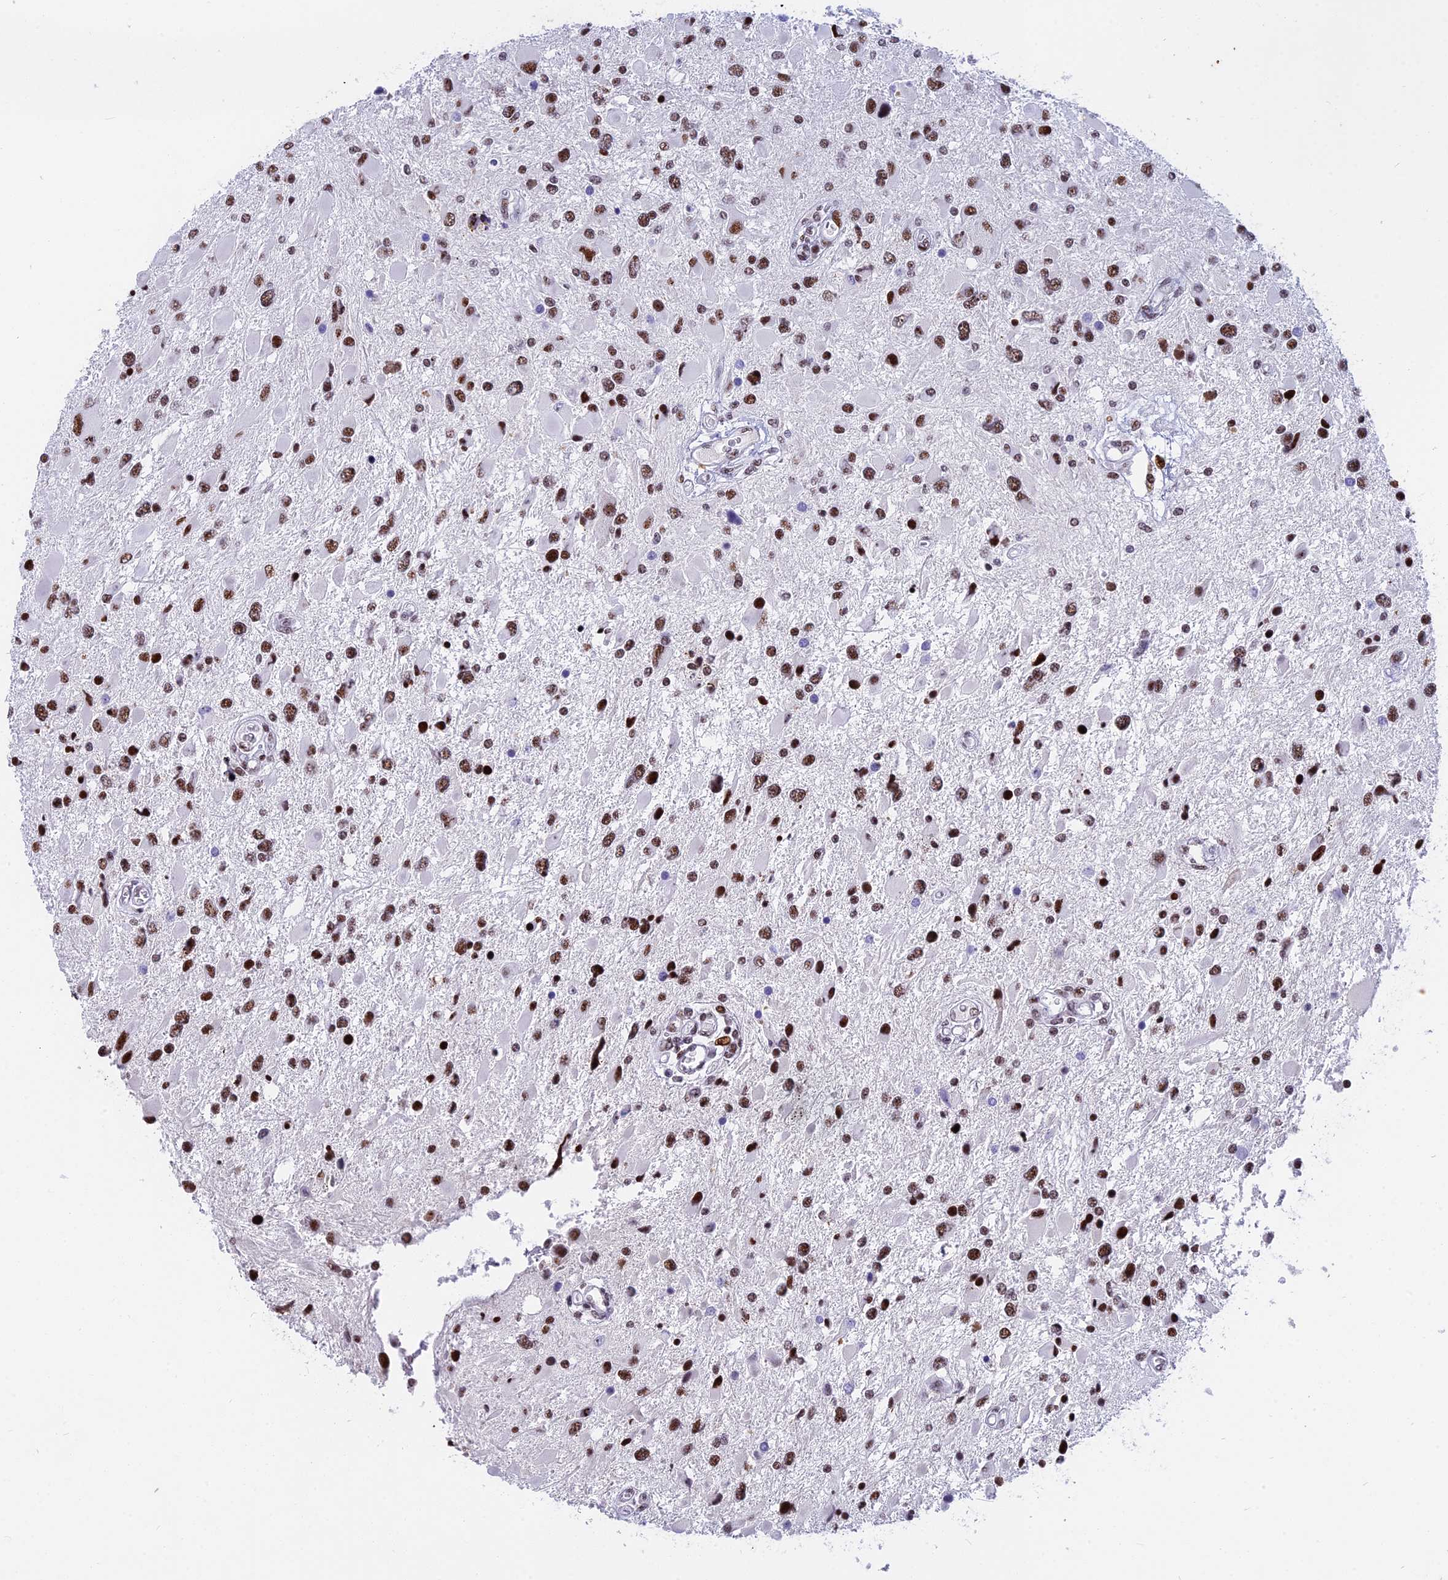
{"staining": {"intensity": "moderate", "quantity": ">75%", "location": "nuclear"}, "tissue": "glioma", "cell_type": "Tumor cells", "image_type": "cancer", "snomed": [{"axis": "morphology", "description": "Glioma, malignant, High grade"}, {"axis": "topography", "description": "Brain"}], "caption": "Immunohistochemical staining of malignant glioma (high-grade) demonstrates medium levels of moderate nuclear staining in approximately >75% of tumor cells.", "gene": "NSA2", "patient": {"sex": "male", "age": 53}}